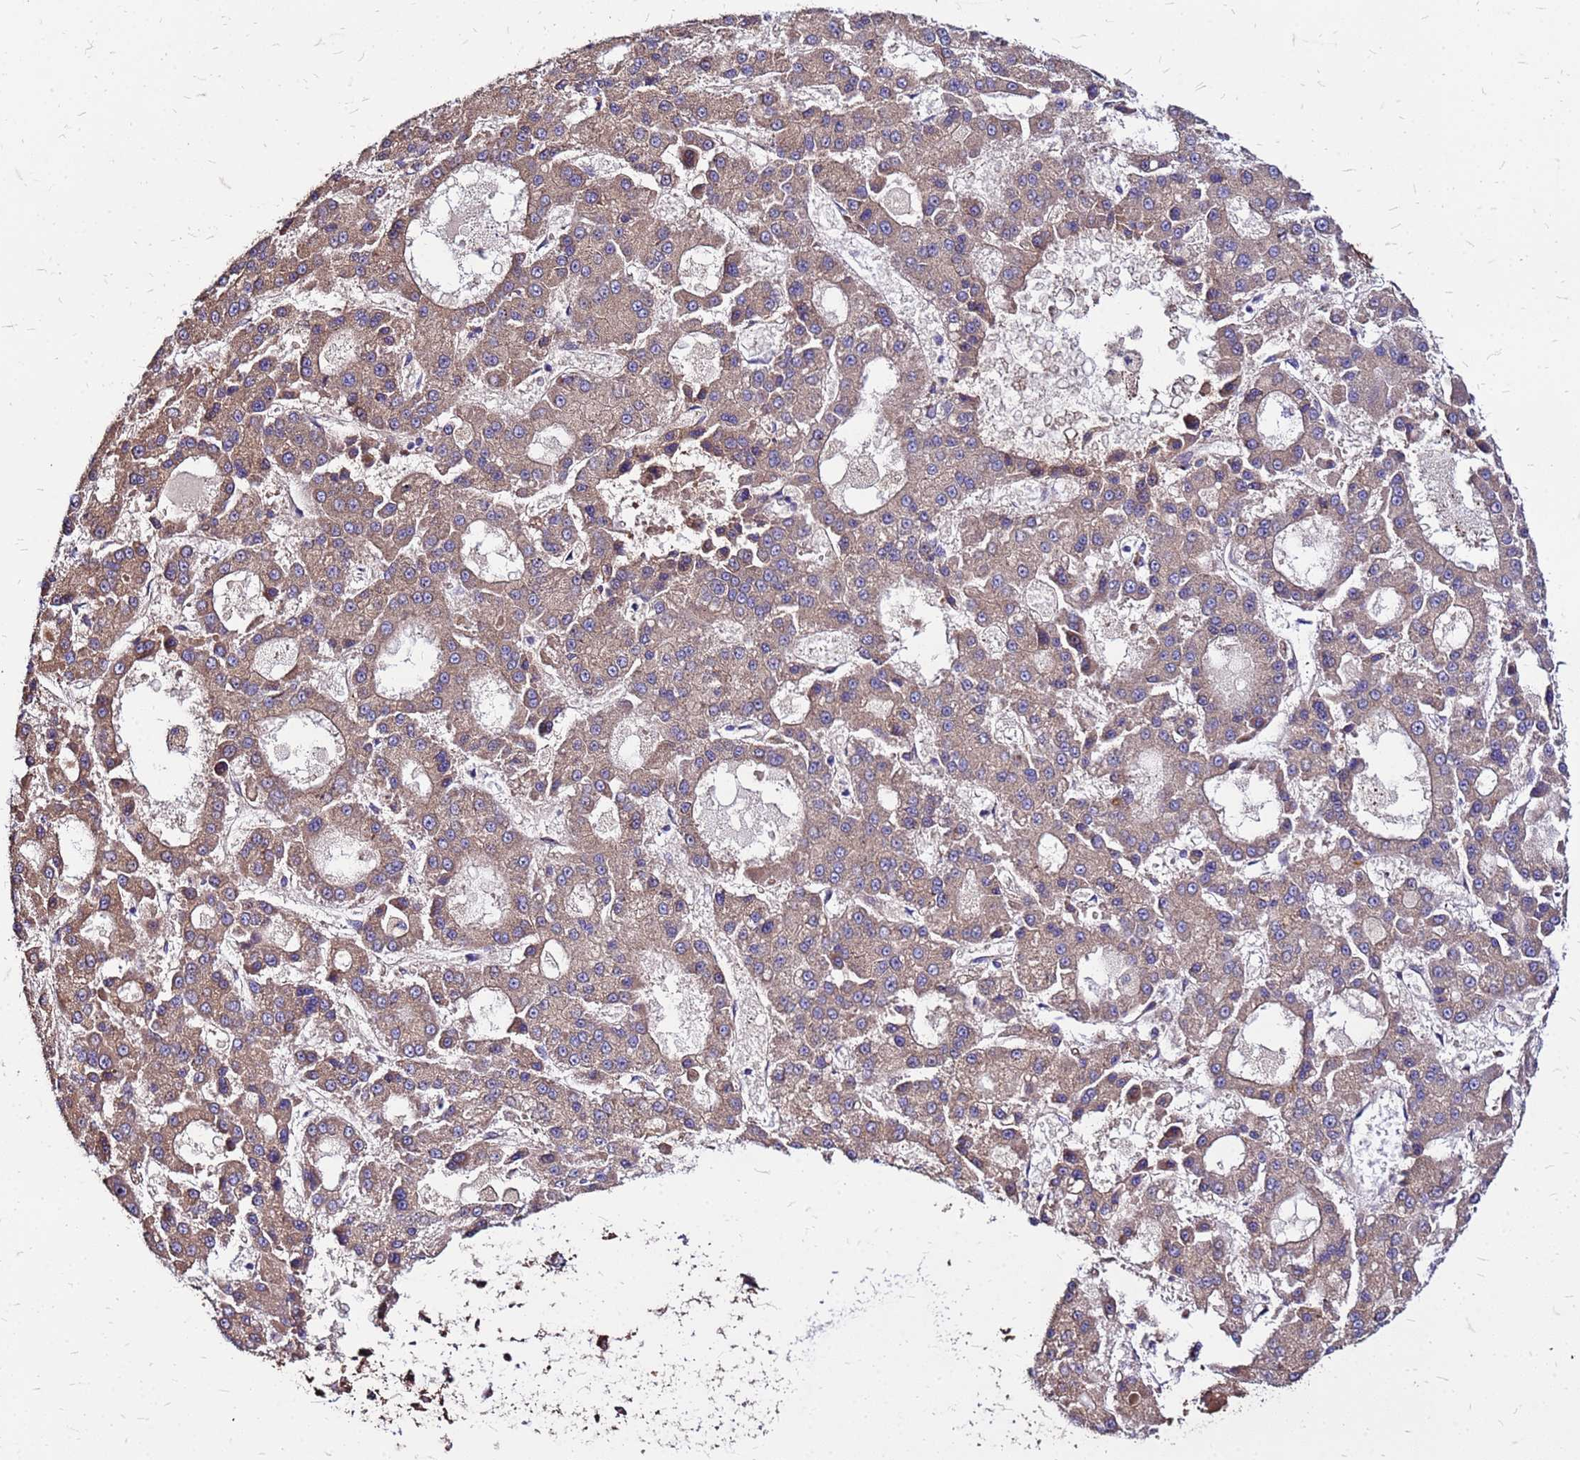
{"staining": {"intensity": "moderate", "quantity": ">75%", "location": "cytoplasmic/membranous"}, "tissue": "liver cancer", "cell_type": "Tumor cells", "image_type": "cancer", "snomed": [{"axis": "morphology", "description": "Carcinoma, Hepatocellular, NOS"}, {"axis": "topography", "description": "Liver"}], "caption": "The photomicrograph exhibits immunohistochemical staining of hepatocellular carcinoma (liver). There is moderate cytoplasmic/membranous expression is present in about >75% of tumor cells.", "gene": "VMO1", "patient": {"sex": "male", "age": 70}}